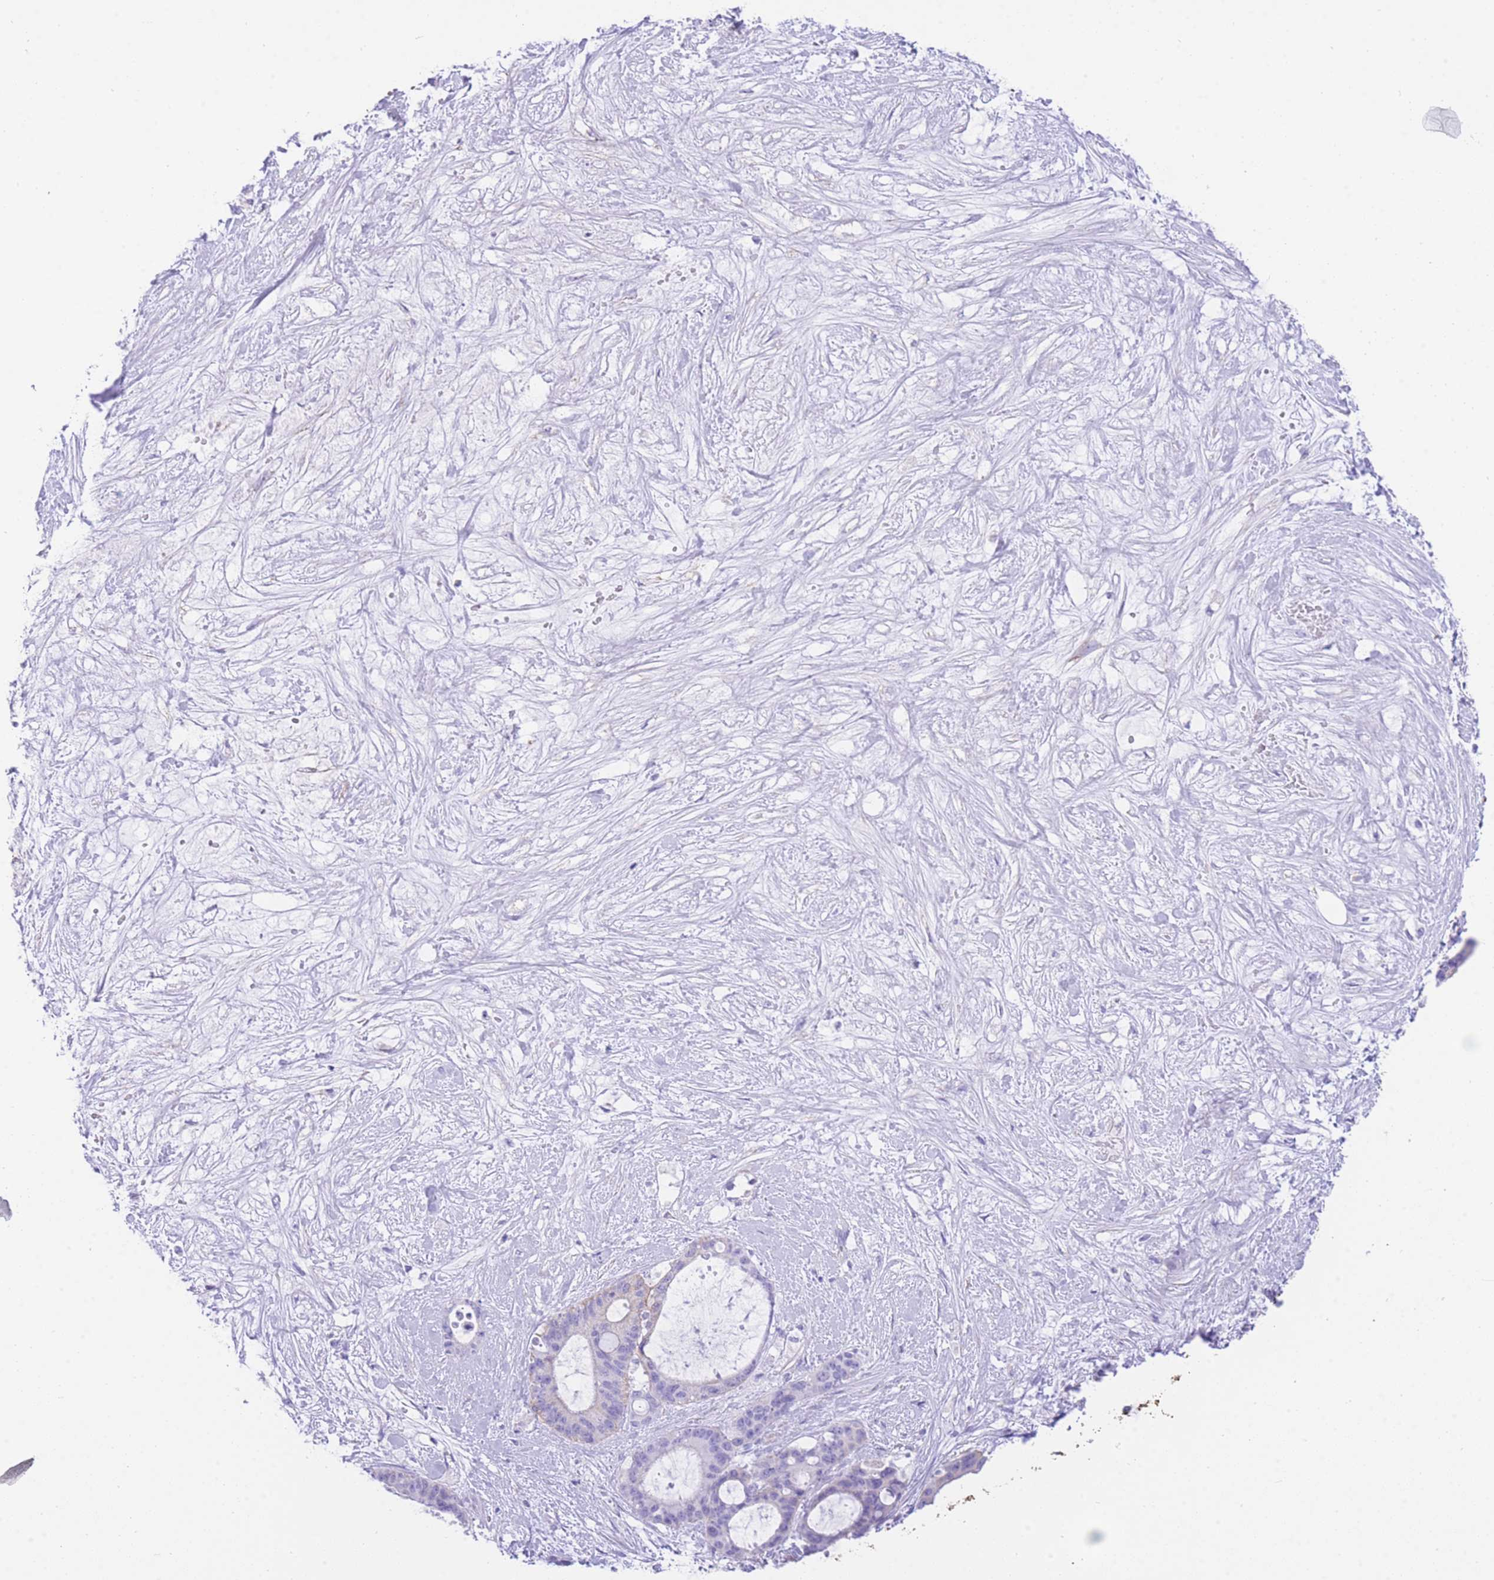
{"staining": {"intensity": "negative", "quantity": "none", "location": "none"}, "tissue": "liver cancer", "cell_type": "Tumor cells", "image_type": "cancer", "snomed": [{"axis": "morphology", "description": "Normal tissue, NOS"}, {"axis": "morphology", "description": "Cholangiocarcinoma"}, {"axis": "topography", "description": "Liver"}, {"axis": "topography", "description": "Peripheral nerve tissue"}], "caption": "A histopathology image of human liver cancer (cholangiocarcinoma) is negative for staining in tumor cells.", "gene": "ACSM4", "patient": {"sex": "female", "age": 73}}